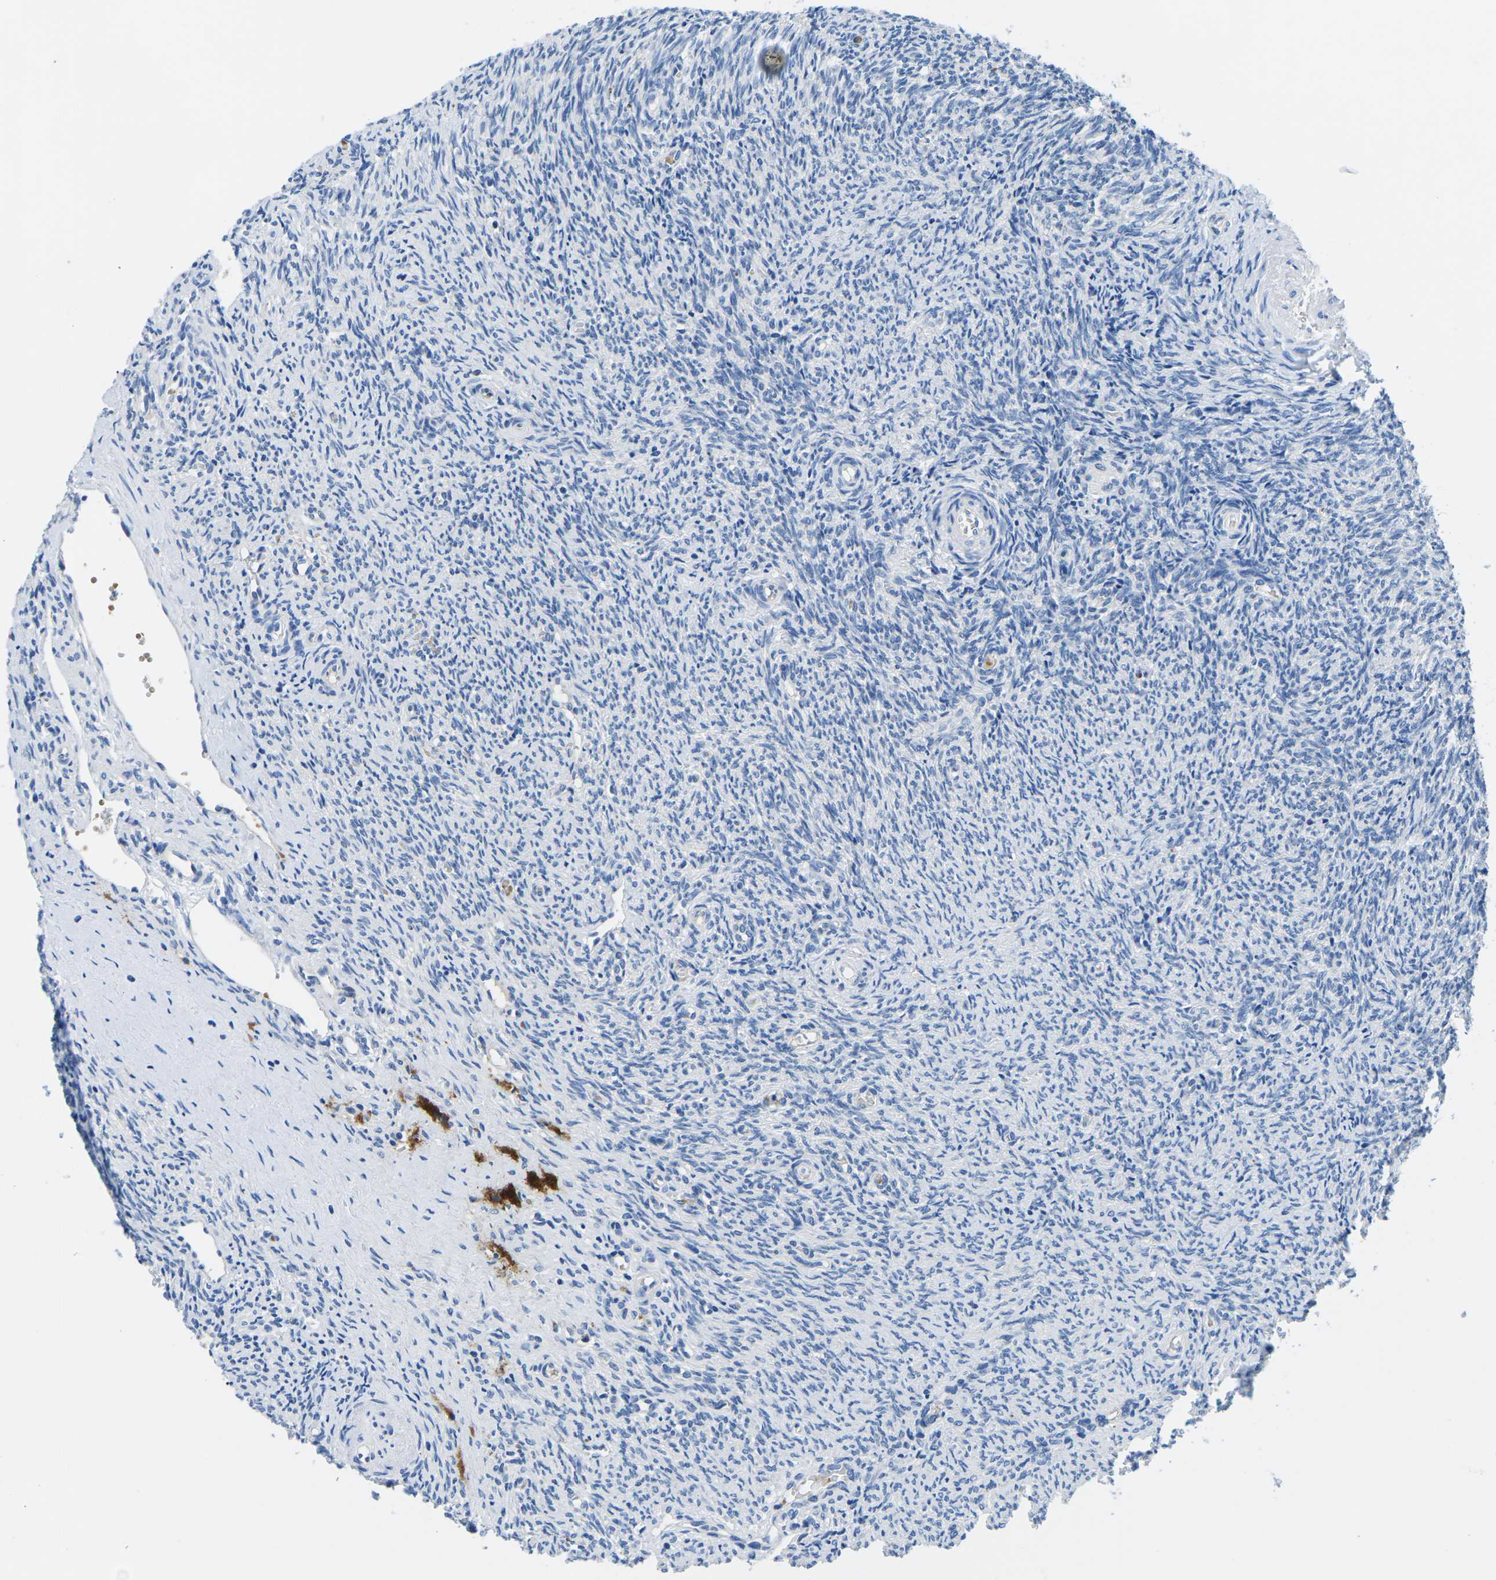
{"staining": {"intensity": "weak", "quantity": ">75%", "location": "cytoplasmic/membranous"}, "tissue": "ovary", "cell_type": "Follicle cells", "image_type": "normal", "snomed": [{"axis": "morphology", "description": "Normal tissue, NOS"}, {"axis": "topography", "description": "Ovary"}], "caption": "This histopathology image displays IHC staining of unremarkable human ovary, with low weak cytoplasmic/membranous expression in about >75% of follicle cells.", "gene": "TM6SF1", "patient": {"sex": "female", "age": 41}}